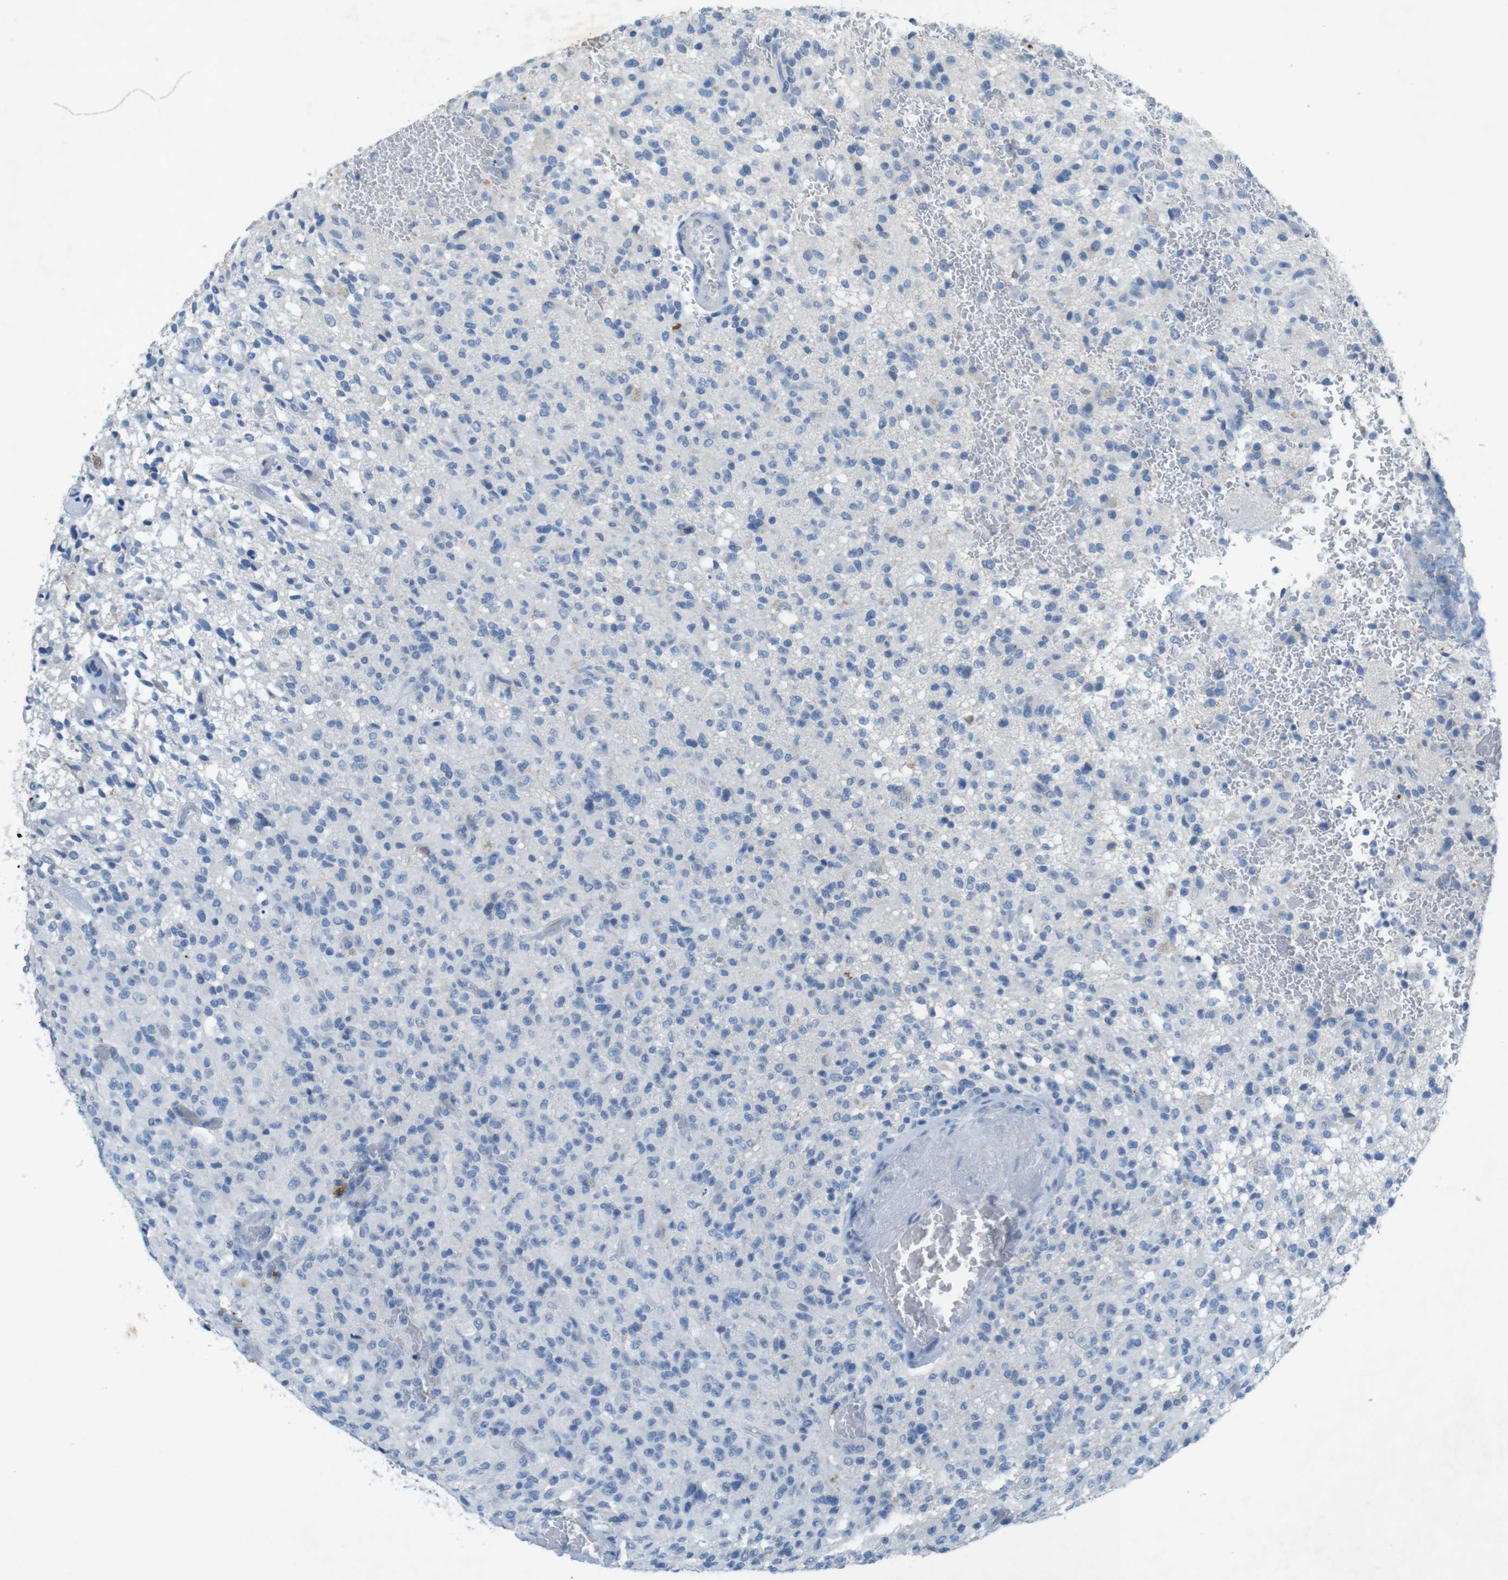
{"staining": {"intensity": "negative", "quantity": "none", "location": "none"}, "tissue": "glioma", "cell_type": "Tumor cells", "image_type": "cancer", "snomed": [{"axis": "morphology", "description": "Glioma, malignant, High grade"}, {"axis": "topography", "description": "Brain"}], "caption": "Malignant glioma (high-grade) was stained to show a protein in brown. There is no significant staining in tumor cells.", "gene": "CD320", "patient": {"sex": "male", "age": 71}}